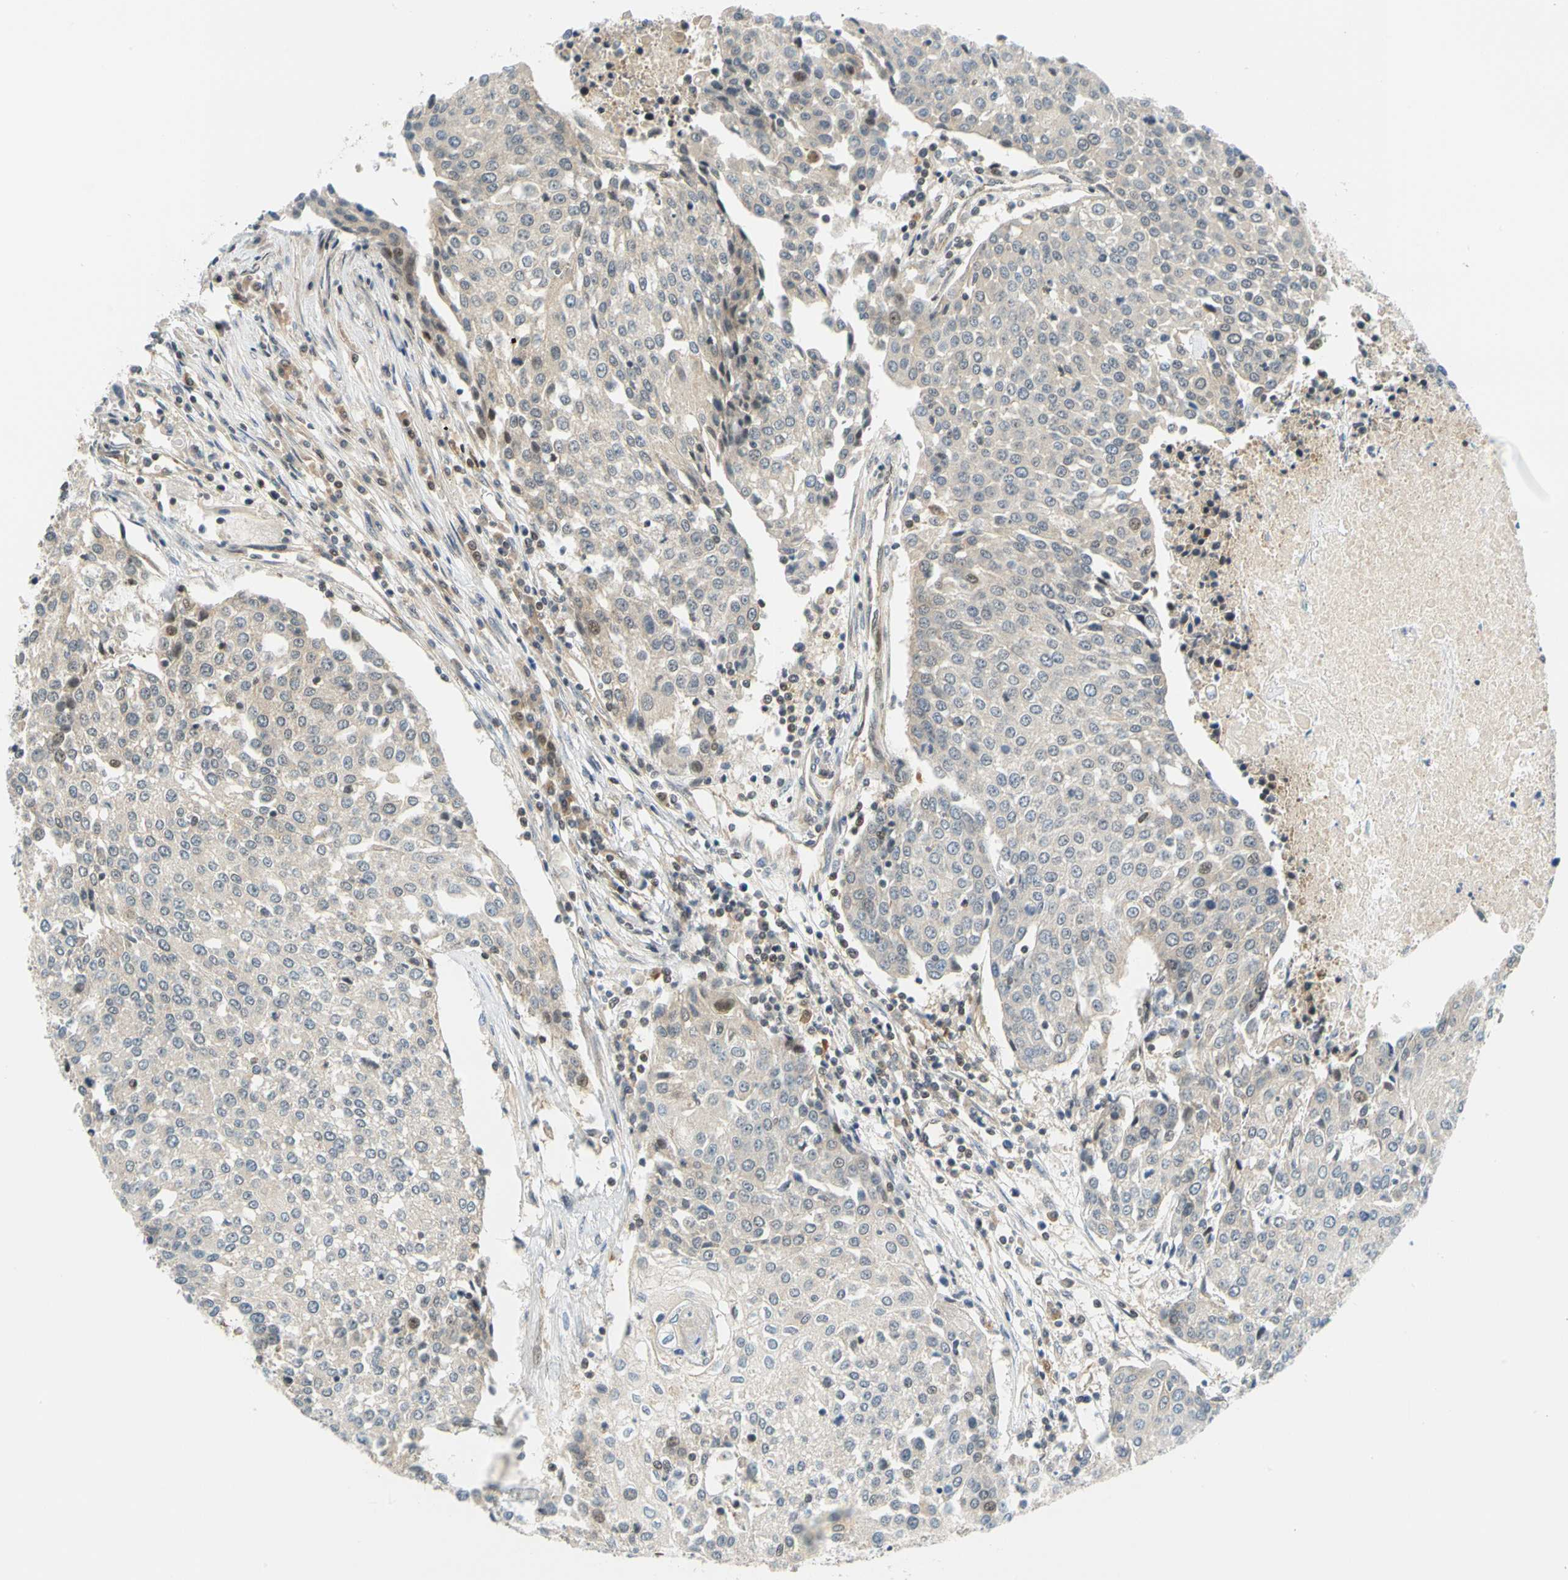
{"staining": {"intensity": "negative", "quantity": "none", "location": "none"}, "tissue": "urothelial cancer", "cell_type": "Tumor cells", "image_type": "cancer", "snomed": [{"axis": "morphology", "description": "Urothelial carcinoma, High grade"}, {"axis": "topography", "description": "Urinary bladder"}], "caption": "Human urothelial carcinoma (high-grade) stained for a protein using immunohistochemistry (IHC) displays no expression in tumor cells.", "gene": "MAPK9", "patient": {"sex": "female", "age": 85}}